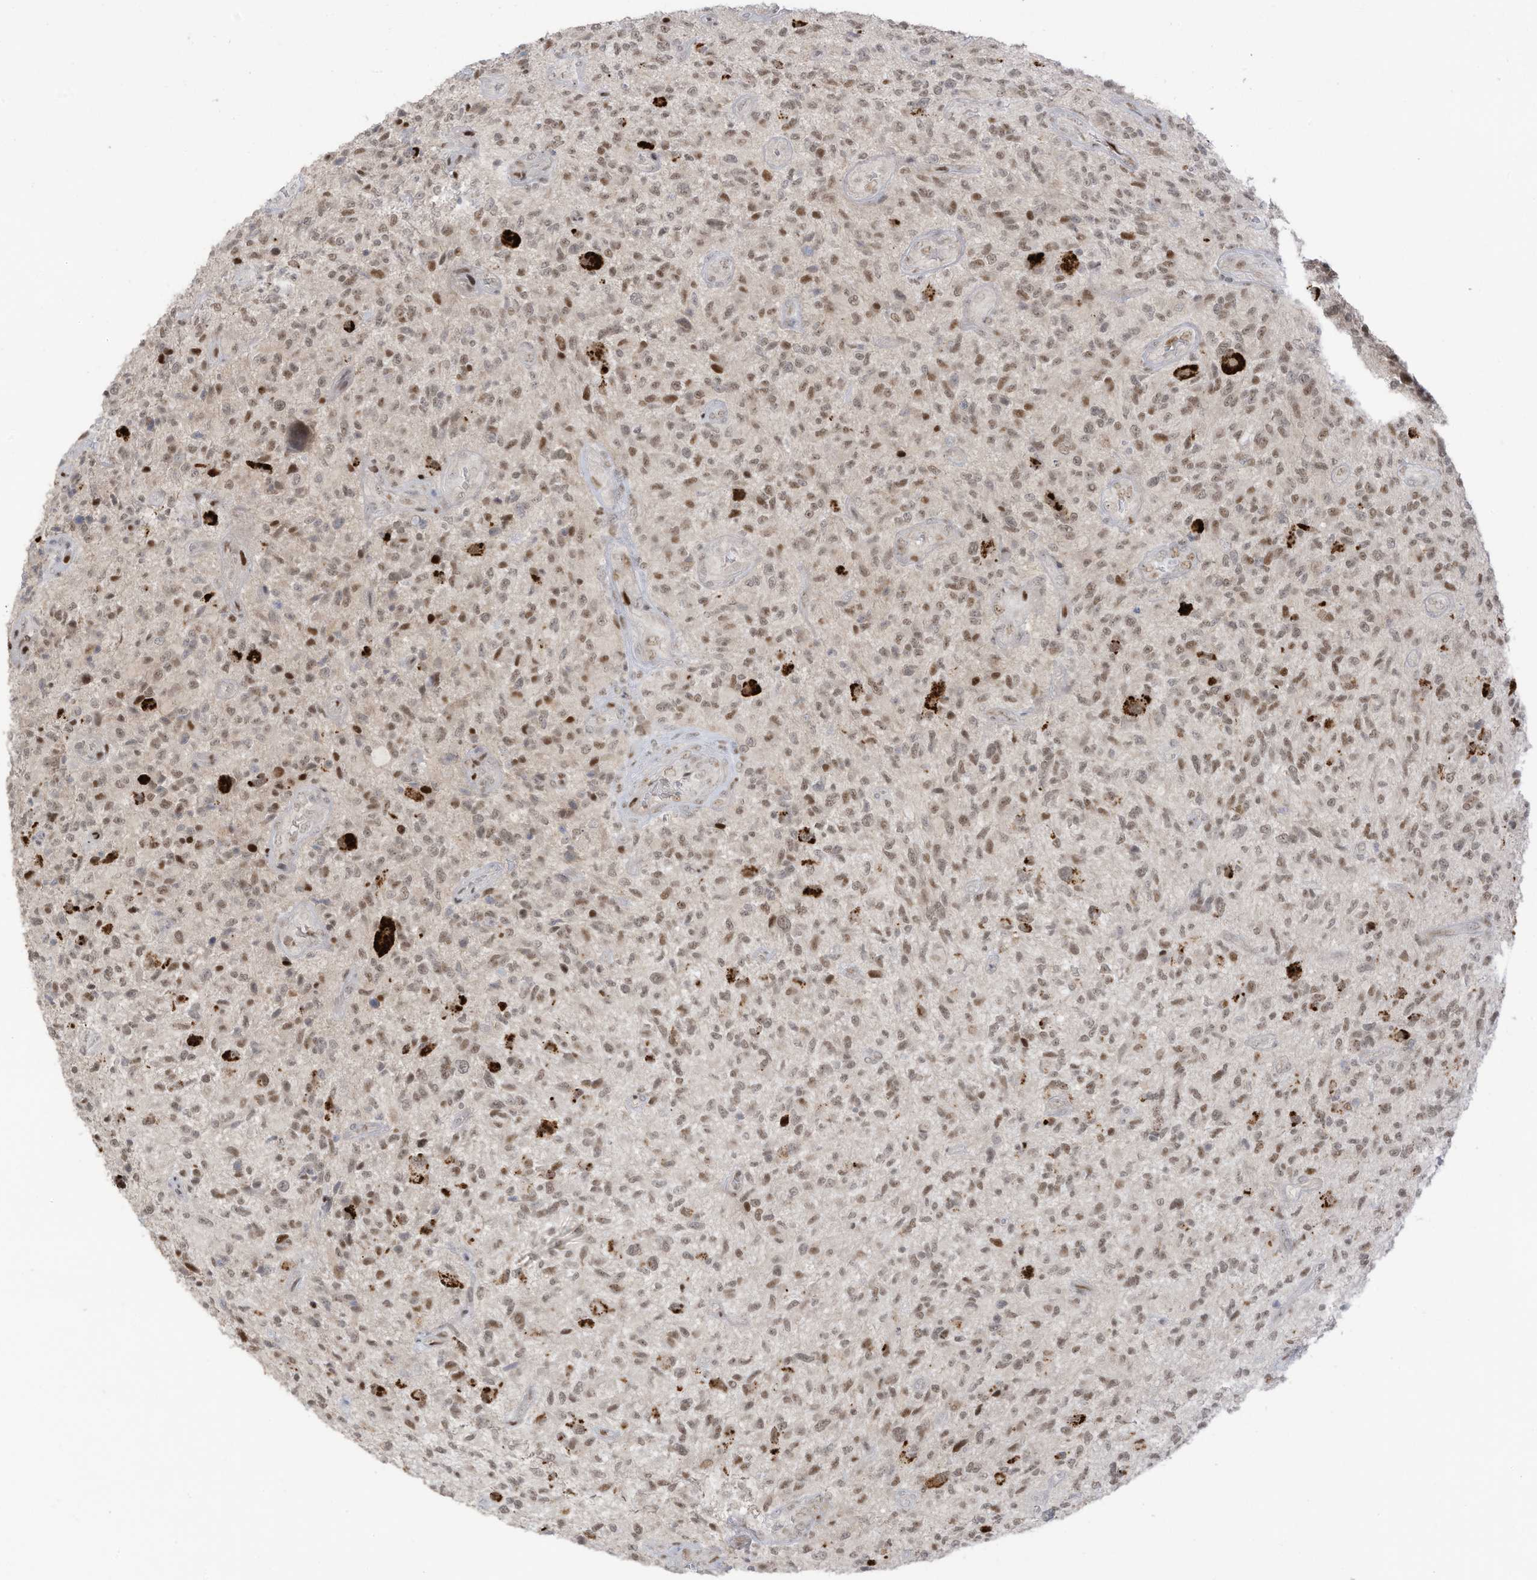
{"staining": {"intensity": "weak", "quantity": "25%-75%", "location": "nuclear"}, "tissue": "glioma", "cell_type": "Tumor cells", "image_type": "cancer", "snomed": [{"axis": "morphology", "description": "Glioma, malignant, High grade"}, {"axis": "topography", "description": "Brain"}], "caption": "A low amount of weak nuclear staining is present in about 25%-75% of tumor cells in malignant high-grade glioma tissue.", "gene": "ZCWPW2", "patient": {"sex": "male", "age": 47}}